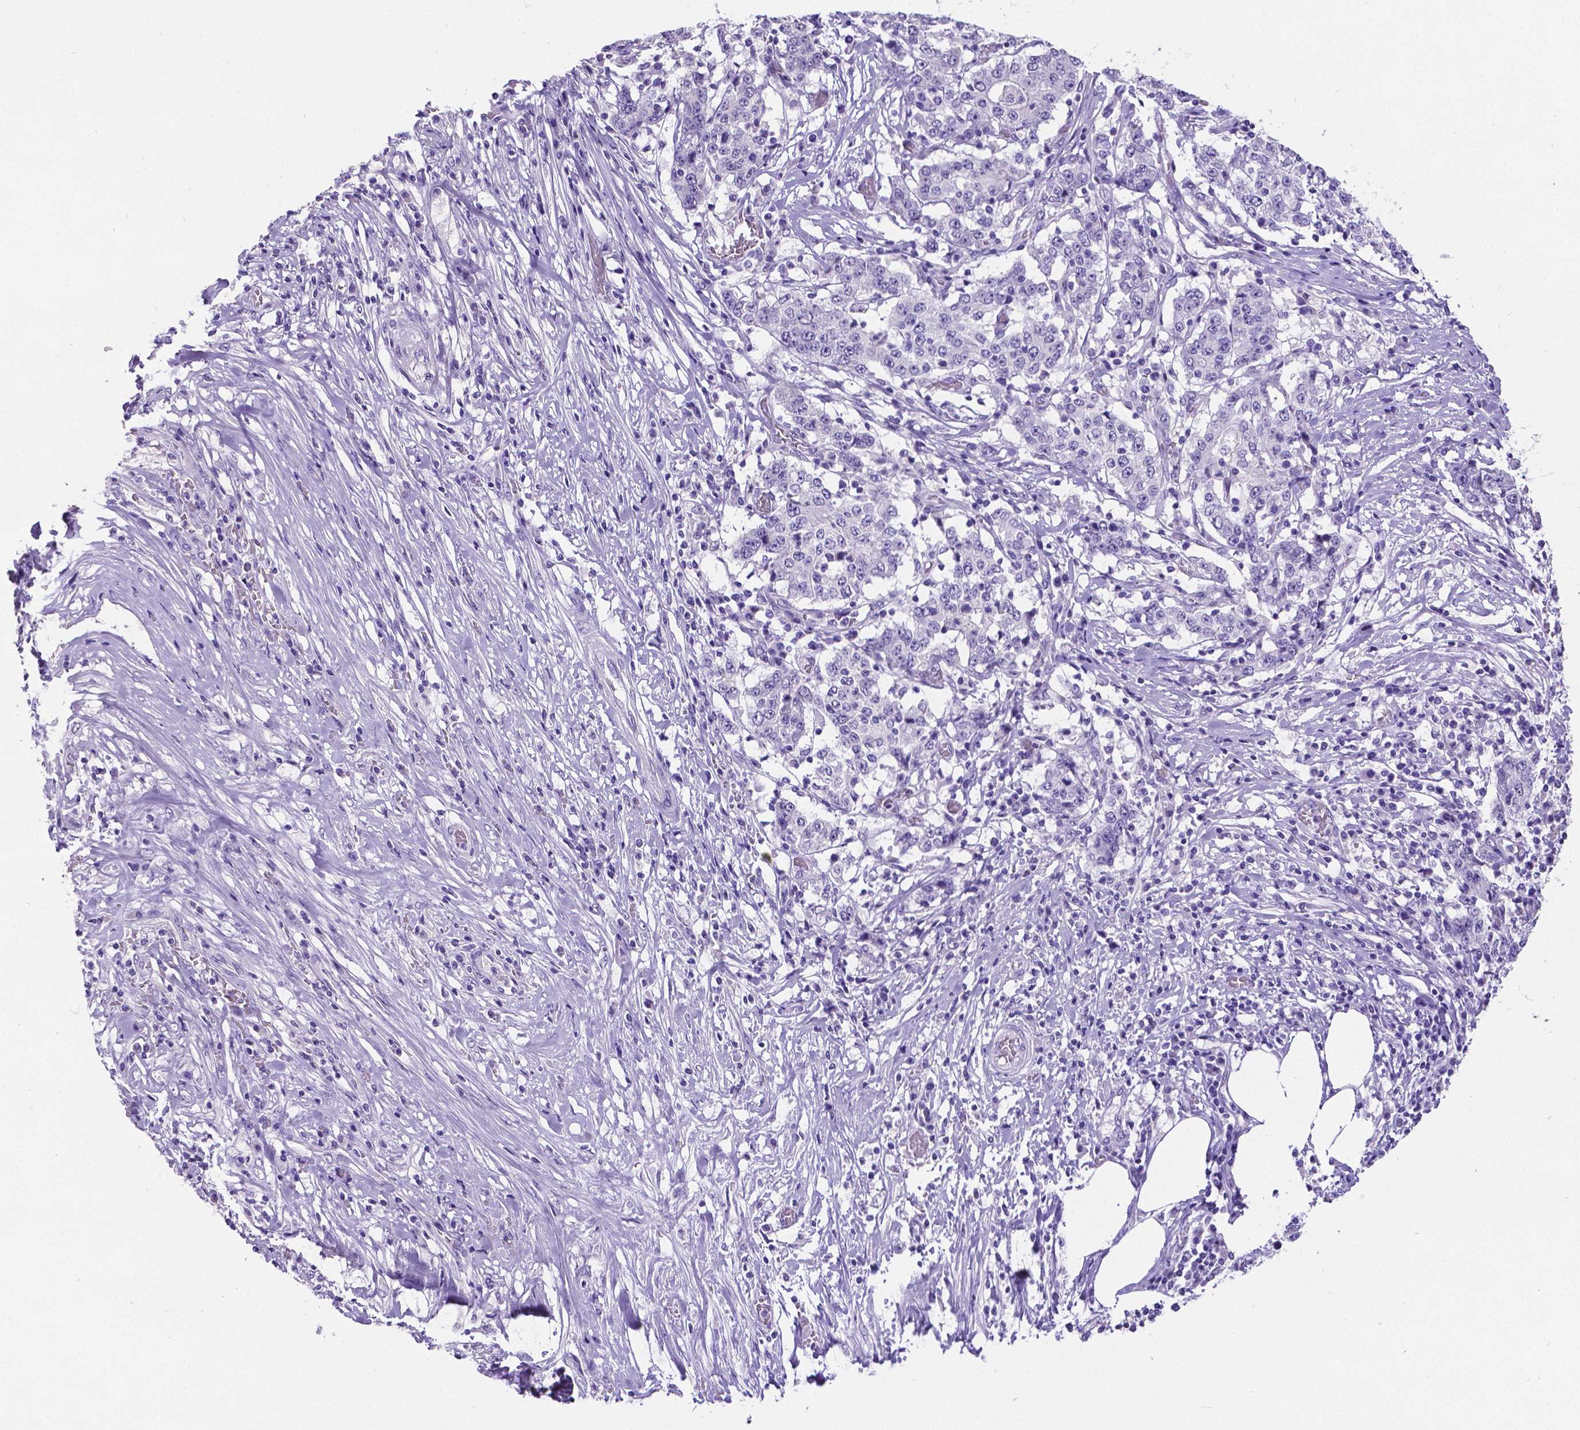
{"staining": {"intensity": "negative", "quantity": "none", "location": "none"}, "tissue": "stomach cancer", "cell_type": "Tumor cells", "image_type": "cancer", "snomed": [{"axis": "morphology", "description": "Adenocarcinoma, NOS"}, {"axis": "topography", "description": "Stomach"}], "caption": "IHC histopathology image of neoplastic tissue: stomach adenocarcinoma stained with DAB shows no significant protein positivity in tumor cells.", "gene": "SATB2", "patient": {"sex": "male", "age": 59}}